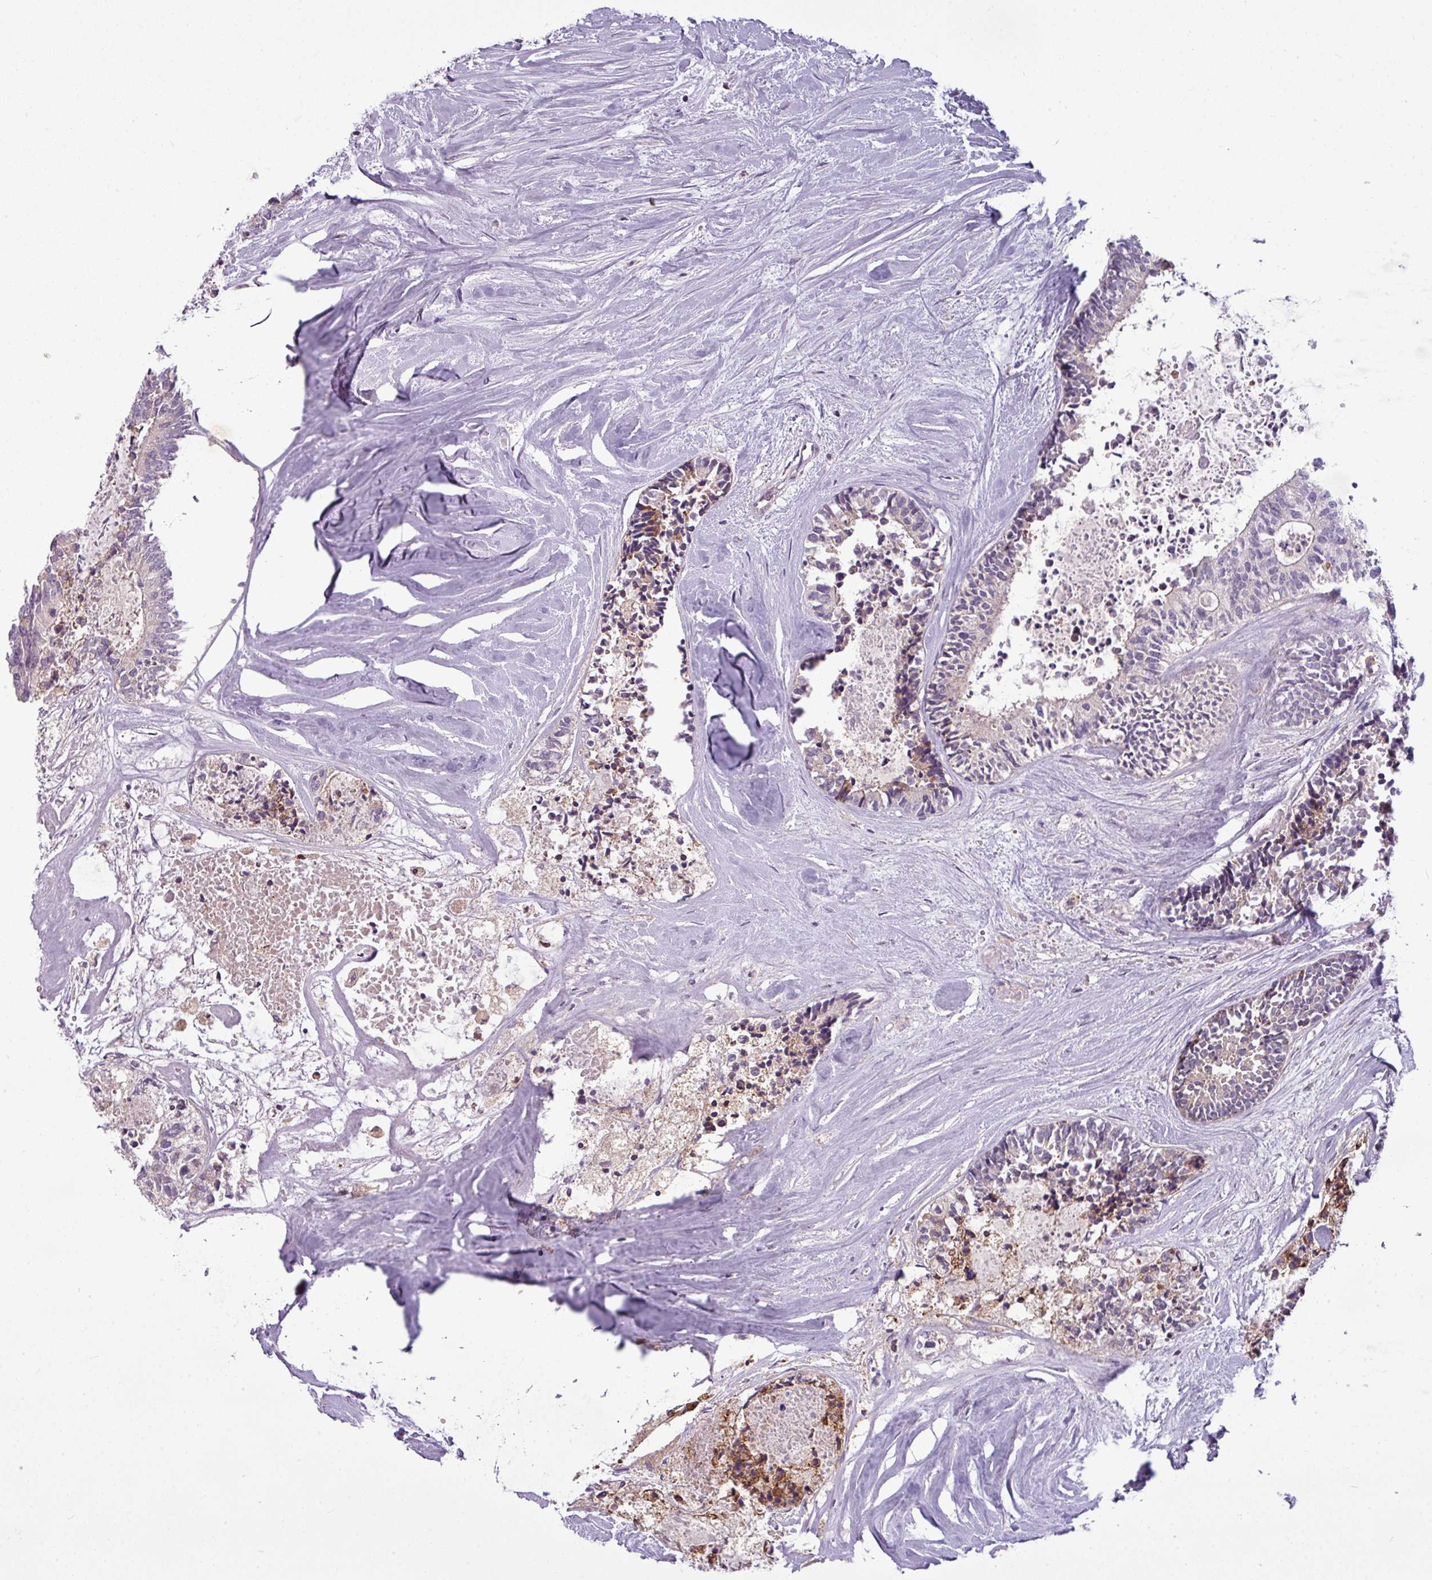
{"staining": {"intensity": "weak", "quantity": "<25%", "location": "cytoplasmic/membranous"}, "tissue": "colorectal cancer", "cell_type": "Tumor cells", "image_type": "cancer", "snomed": [{"axis": "morphology", "description": "Adenocarcinoma, NOS"}, {"axis": "topography", "description": "Colon"}, {"axis": "topography", "description": "Rectum"}], "caption": "An image of human colorectal adenocarcinoma is negative for staining in tumor cells. (DAB (3,3'-diaminobenzidine) IHC with hematoxylin counter stain).", "gene": "ZNF35", "patient": {"sex": "male", "age": 57}}